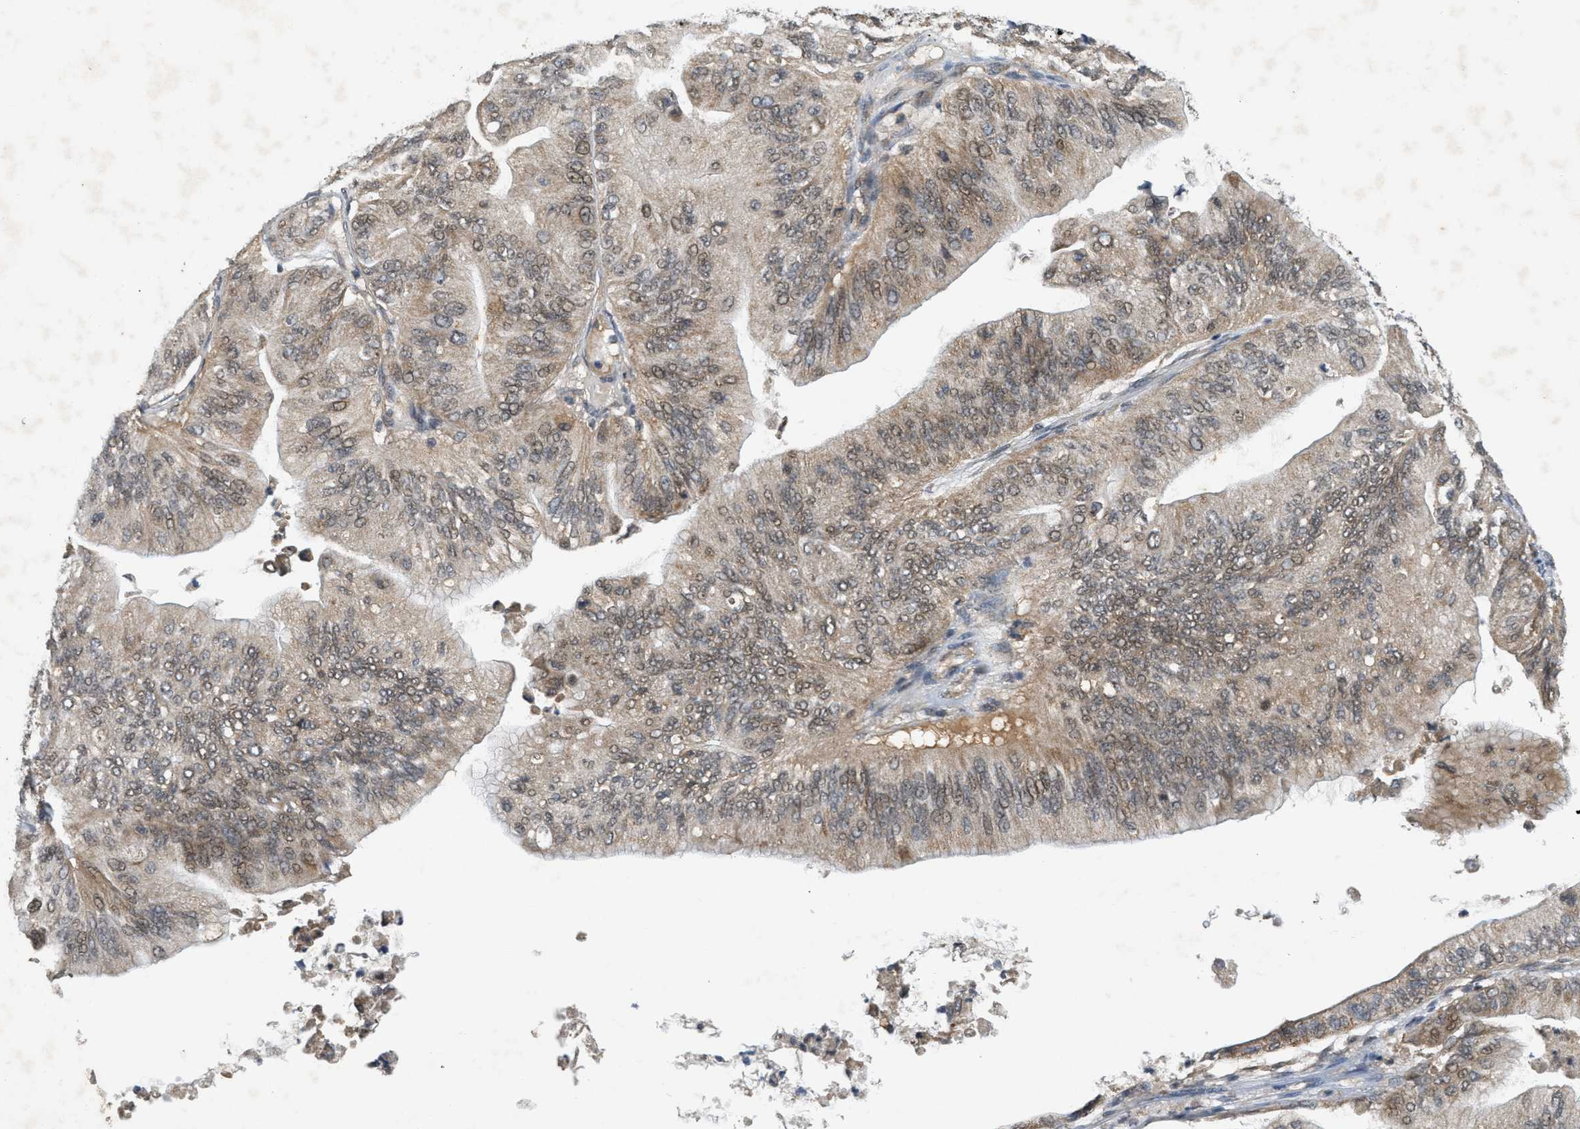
{"staining": {"intensity": "moderate", "quantity": "25%-75%", "location": "cytoplasmic/membranous,nuclear"}, "tissue": "ovarian cancer", "cell_type": "Tumor cells", "image_type": "cancer", "snomed": [{"axis": "morphology", "description": "Cystadenocarcinoma, mucinous, NOS"}, {"axis": "topography", "description": "Ovary"}], "caption": "This image displays ovarian cancer stained with immunohistochemistry to label a protein in brown. The cytoplasmic/membranous and nuclear of tumor cells show moderate positivity for the protein. Nuclei are counter-stained blue.", "gene": "PRKD1", "patient": {"sex": "female", "age": 61}}